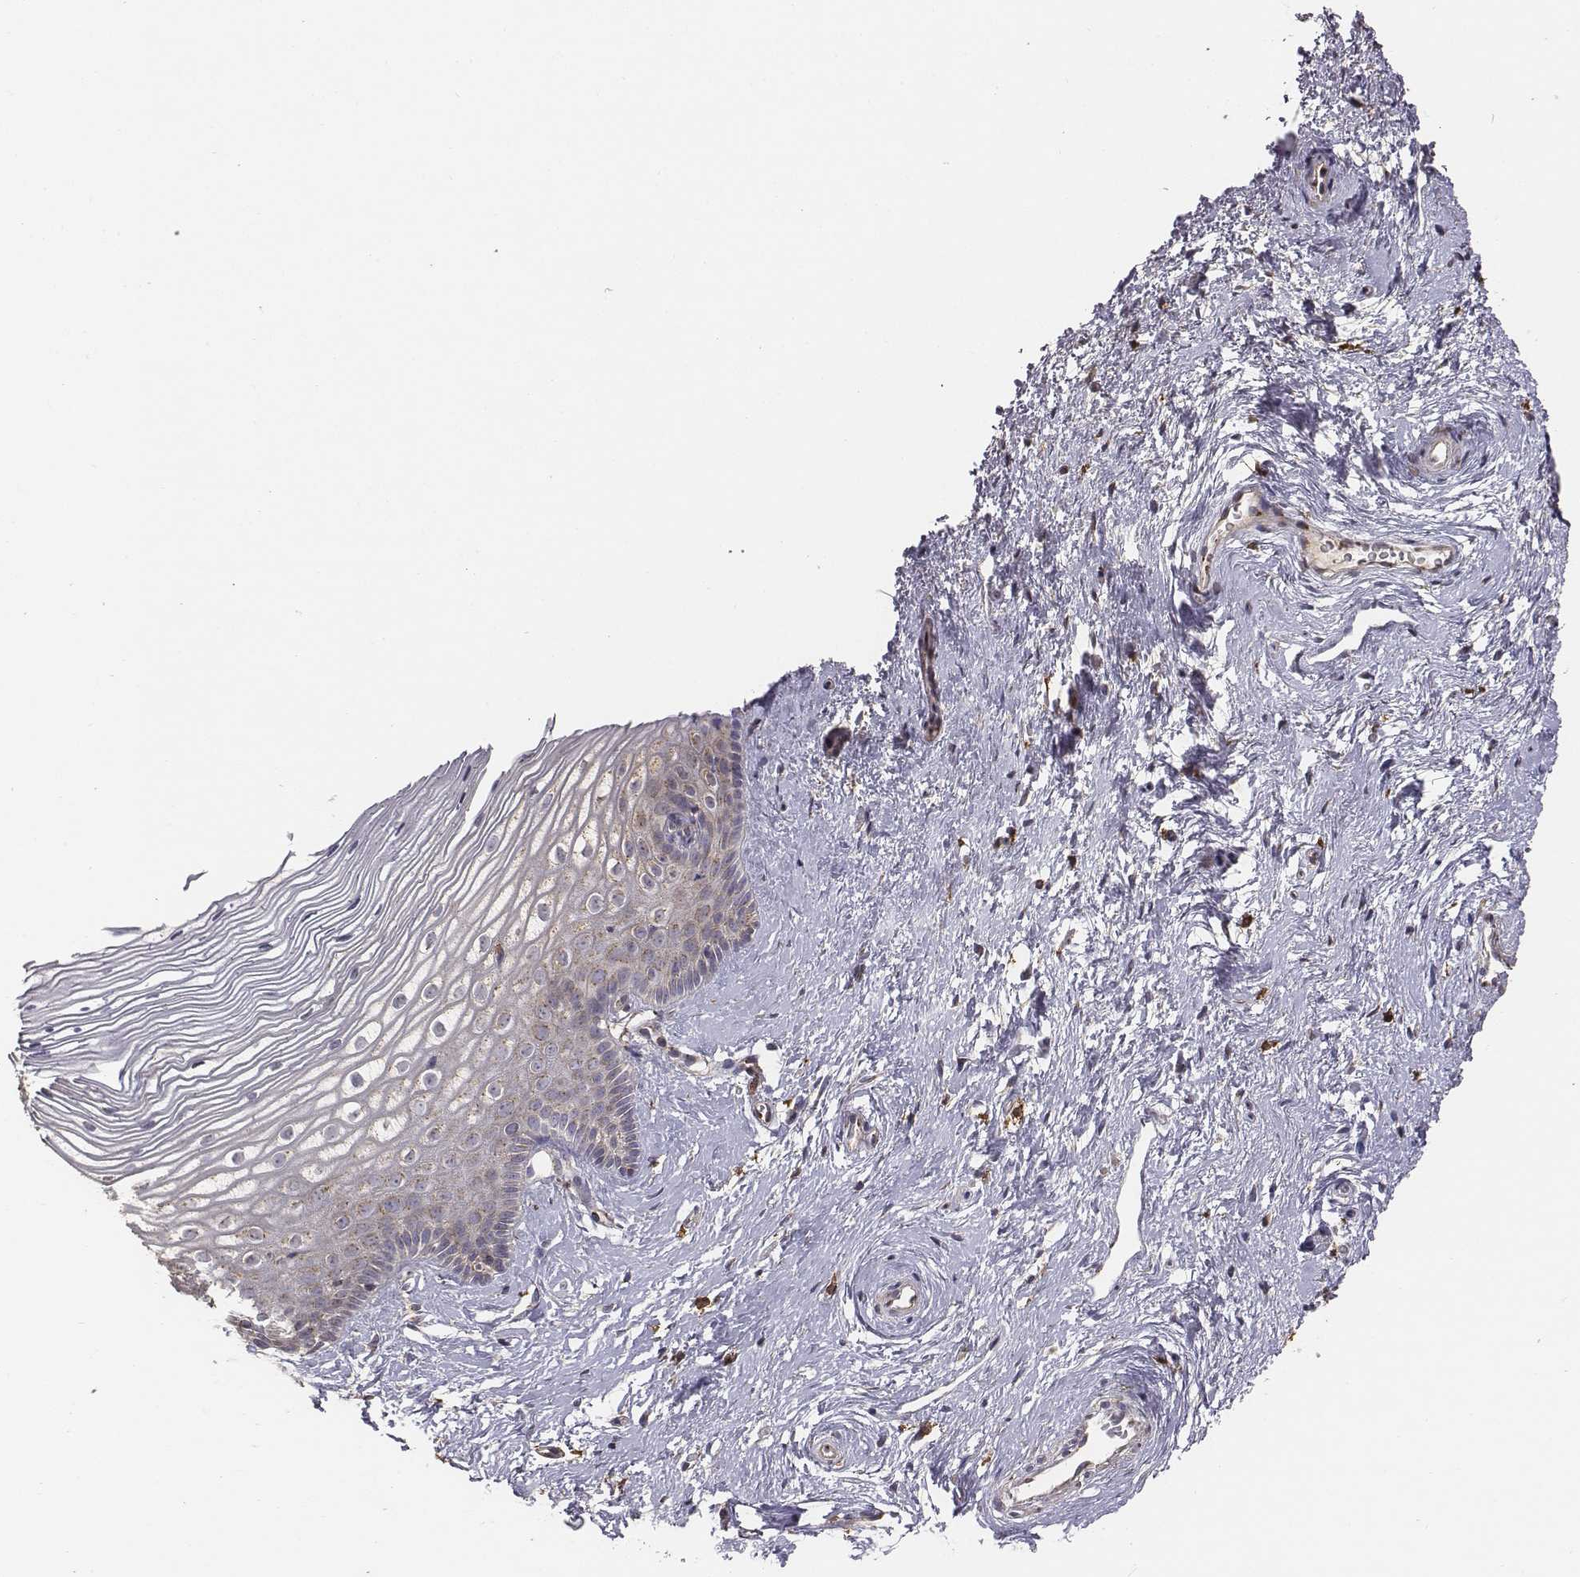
{"staining": {"intensity": "weak", "quantity": ">75%", "location": "cytoplasmic/membranous"}, "tissue": "cervix", "cell_type": "Glandular cells", "image_type": "normal", "snomed": [{"axis": "morphology", "description": "Normal tissue, NOS"}, {"axis": "topography", "description": "Cervix"}], "caption": "Immunohistochemical staining of normal cervix reveals low levels of weak cytoplasmic/membranous staining in approximately >75% of glandular cells. Nuclei are stained in blue.", "gene": "AP1B1", "patient": {"sex": "female", "age": 40}}